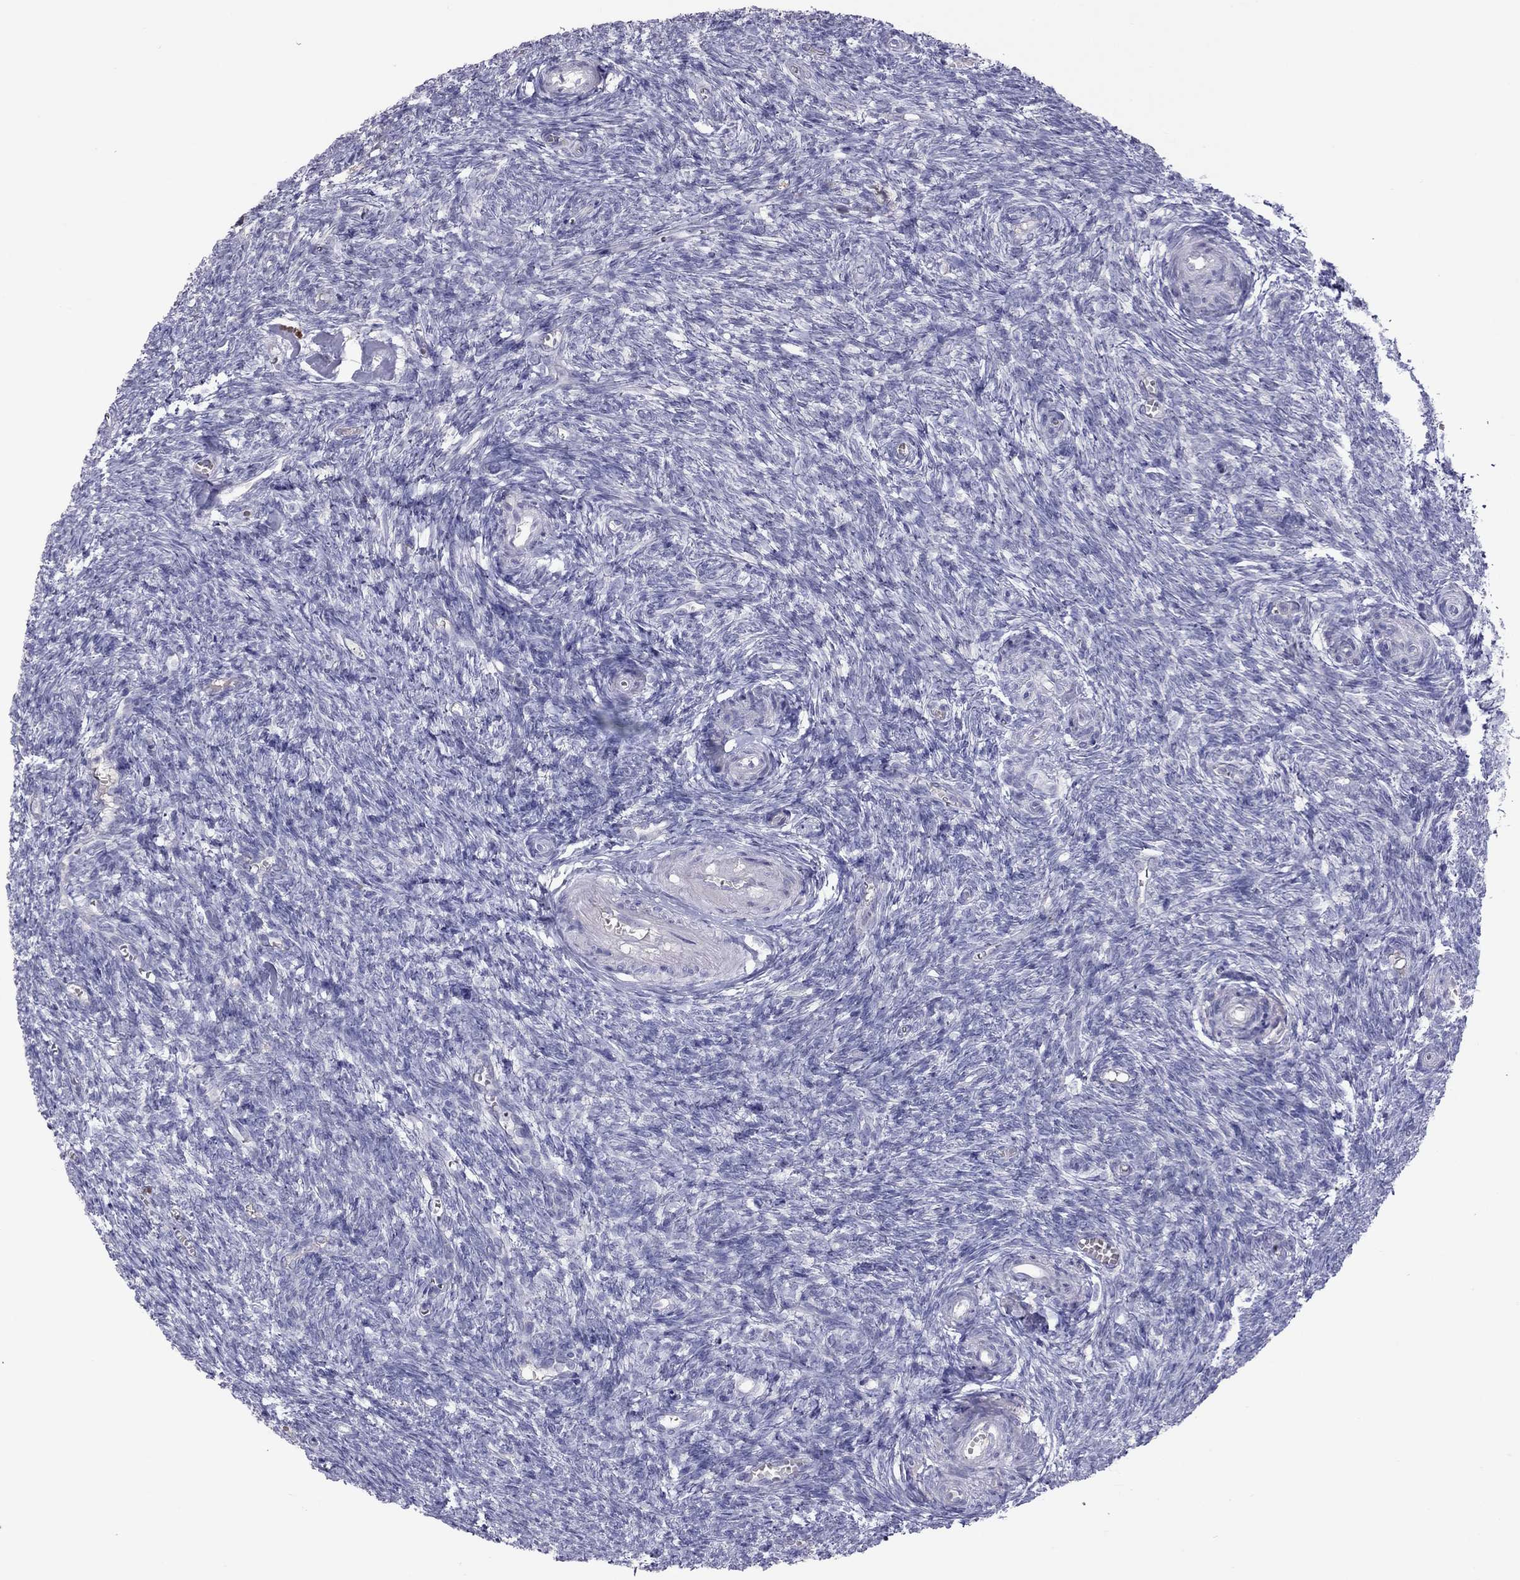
{"staining": {"intensity": "negative", "quantity": "none", "location": "none"}, "tissue": "ovary", "cell_type": "Follicle cells", "image_type": "normal", "snomed": [{"axis": "morphology", "description": "Normal tissue, NOS"}, {"axis": "topography", "description": "Ovary"}], "caption": "Follicle cells show no significant protein staining in unremarkable ovary. The staining is performed using DAB (3,3'-diaminobenzidine) brown chromogen with nuclei counter-stained in using hematoxylin.", "gene": "MUC16", "patient": {"sex": "female", "age": 43}}